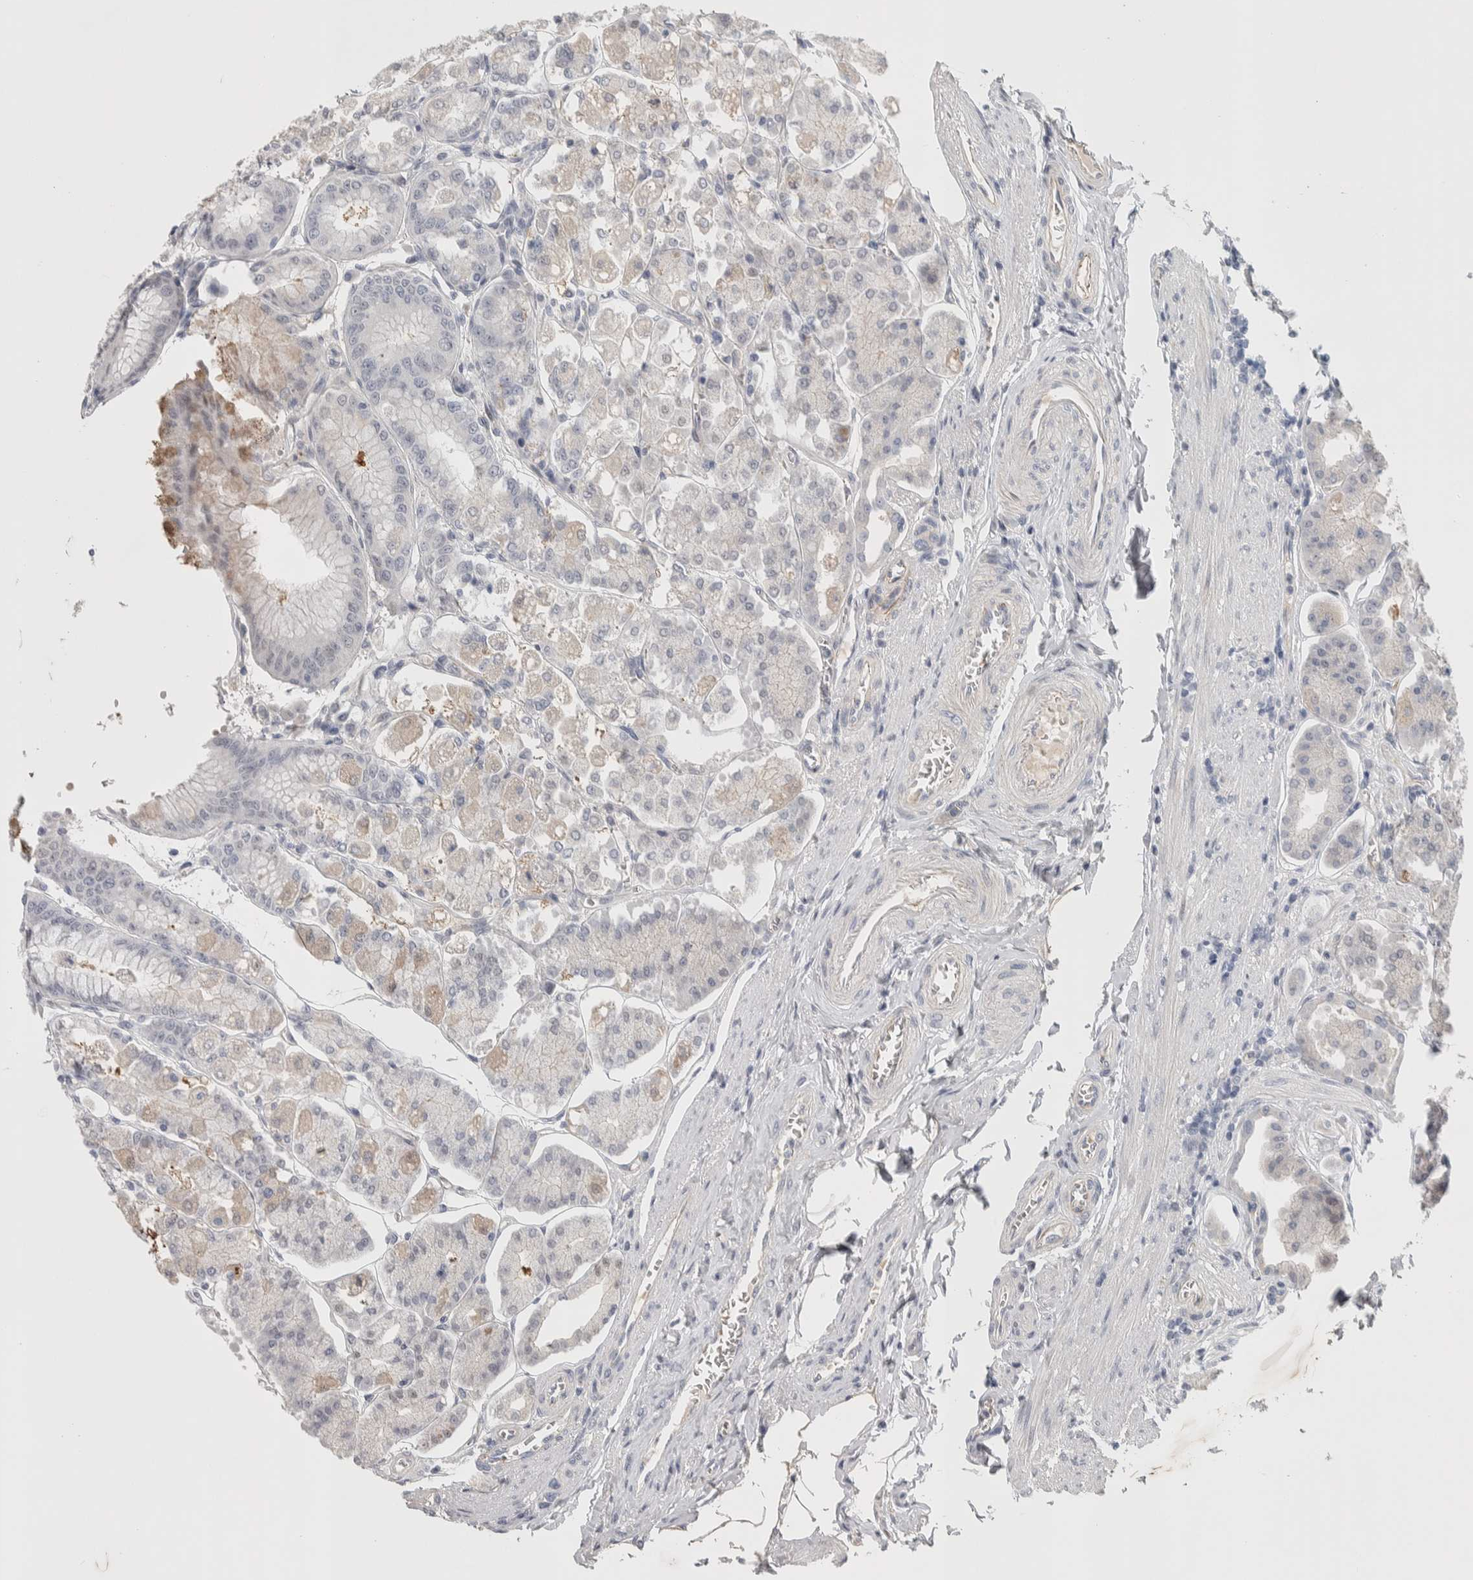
{"staining": {"intensity": "weak", "quantity": "25%-75%", "location": "cytoplasmic/membranous"}, "tissue": "stomach", "cell_type": "Glandular cells", "image_type": "normal", "snomed": [{"axis": "morphology", "description": "Normal tissue, NOS"}, {"axis": "topography", "description": "Stomach, lower"}], "caption": "The image exhibits staining of normal stomach, revealing weak cytoplasmic/membranous protein positivity (brown color) within glandular cells. (DAB IHC, brown staining for protein, blue staining for nuclei).", "gene": "ZNF862", "patient": {"sex": "male", "age": 71}}